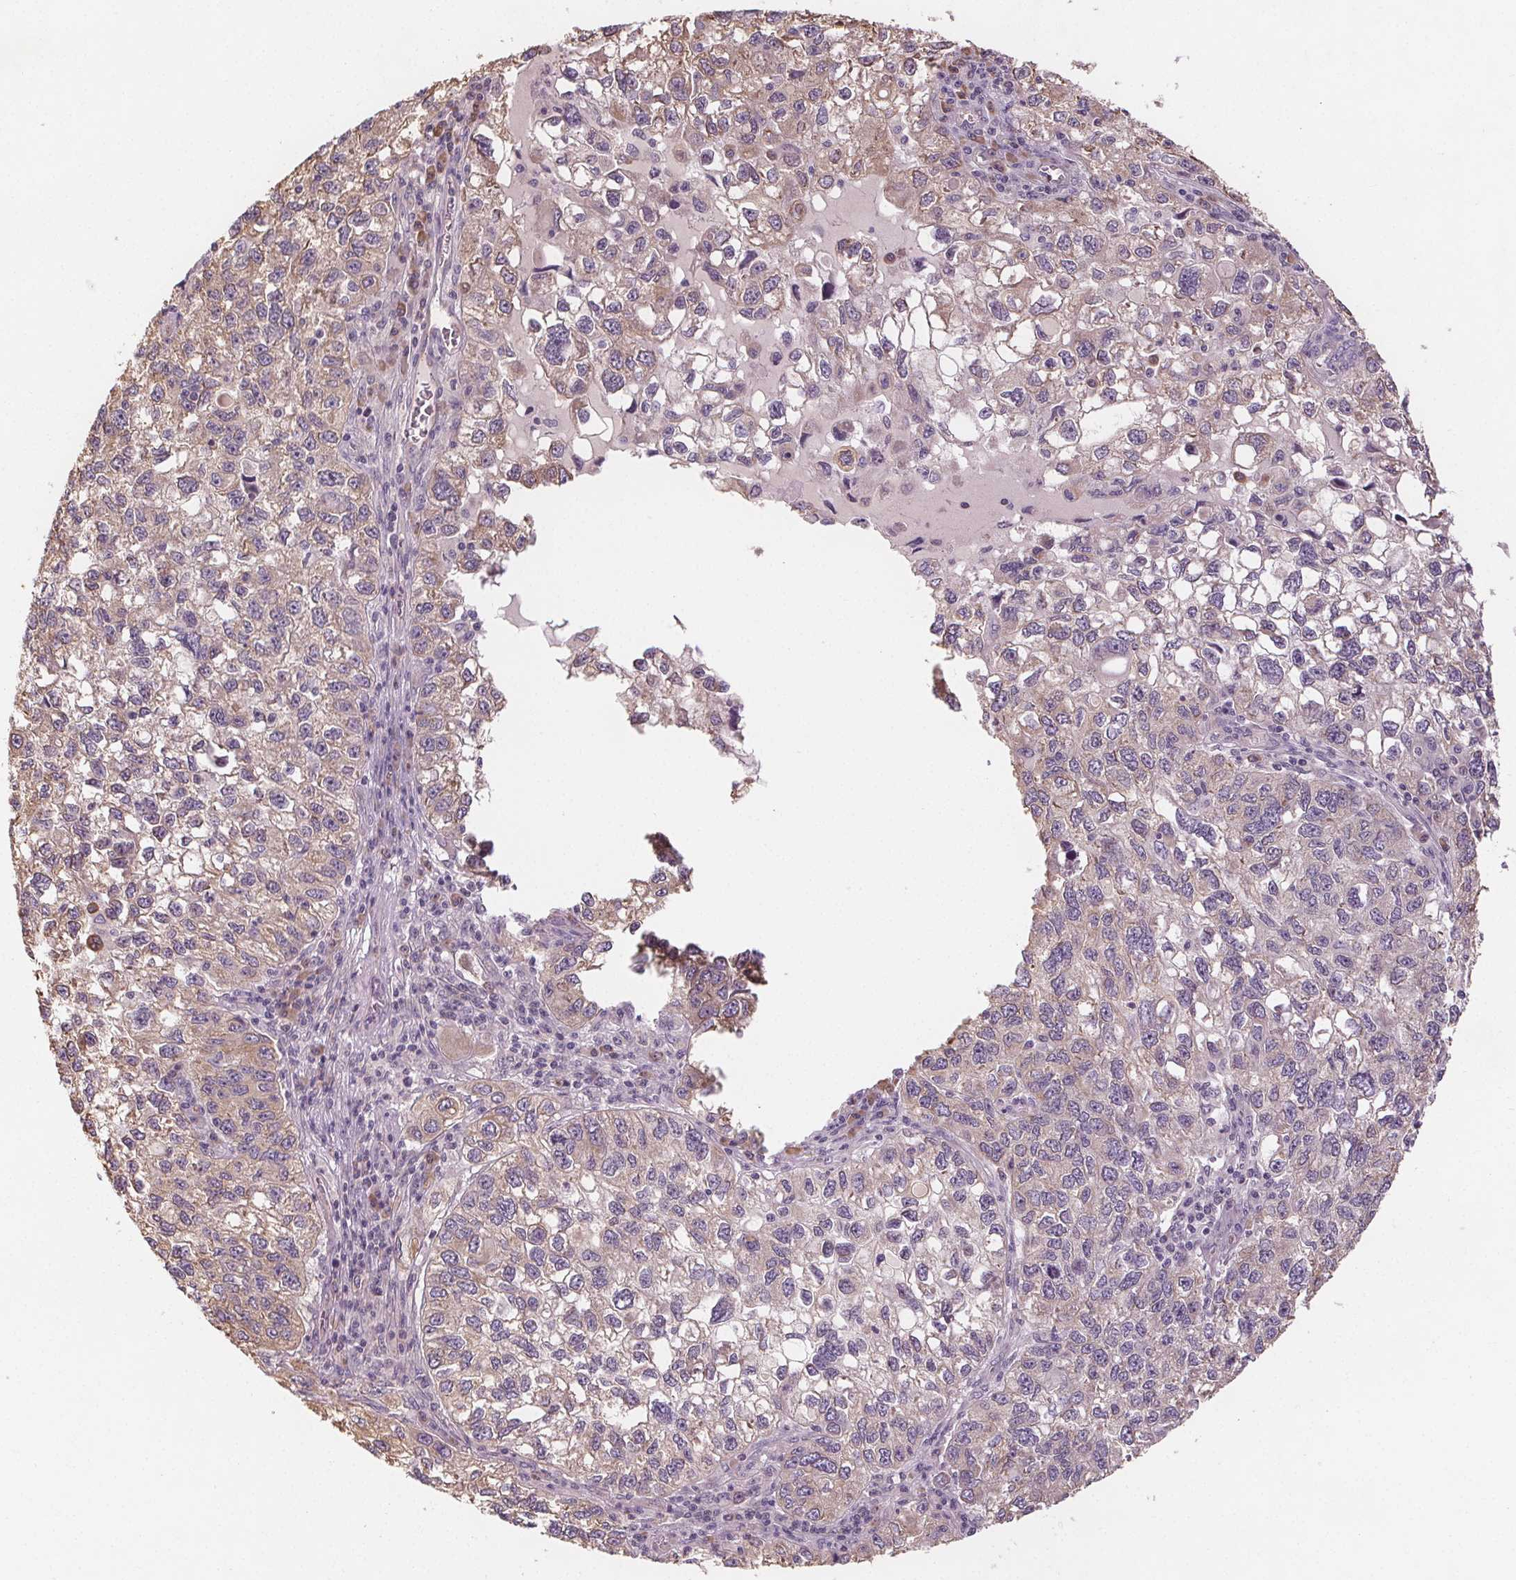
{"staining": {"intensity": "weak", "quantity": "25%-75%", "location": "cytoplasmic/membranous"}, "tissue": "cervical cancer", "cell_type": "Tumor cells", "image_type": "cancer", "snomed": [{"axis": "morphology", "description": "Squamous cell carcinoma, NOS"}, {"axis": "topography", "description": "Cervix"}], "caption": "Immunohistochemistry (IHC) histopathology image of neoplastic tissue: squamous cell carcinoma (cervical) stained using immunohistochemistry (IHC) demonstrates low levels of weak protein expression localized specifically in the cytoplasmic/membranous of tumor cells, appearing as a cytoplasmic/membranous brown color.", "gene": "TMEM80", "patient": {"sex": "female", "age": 55}}